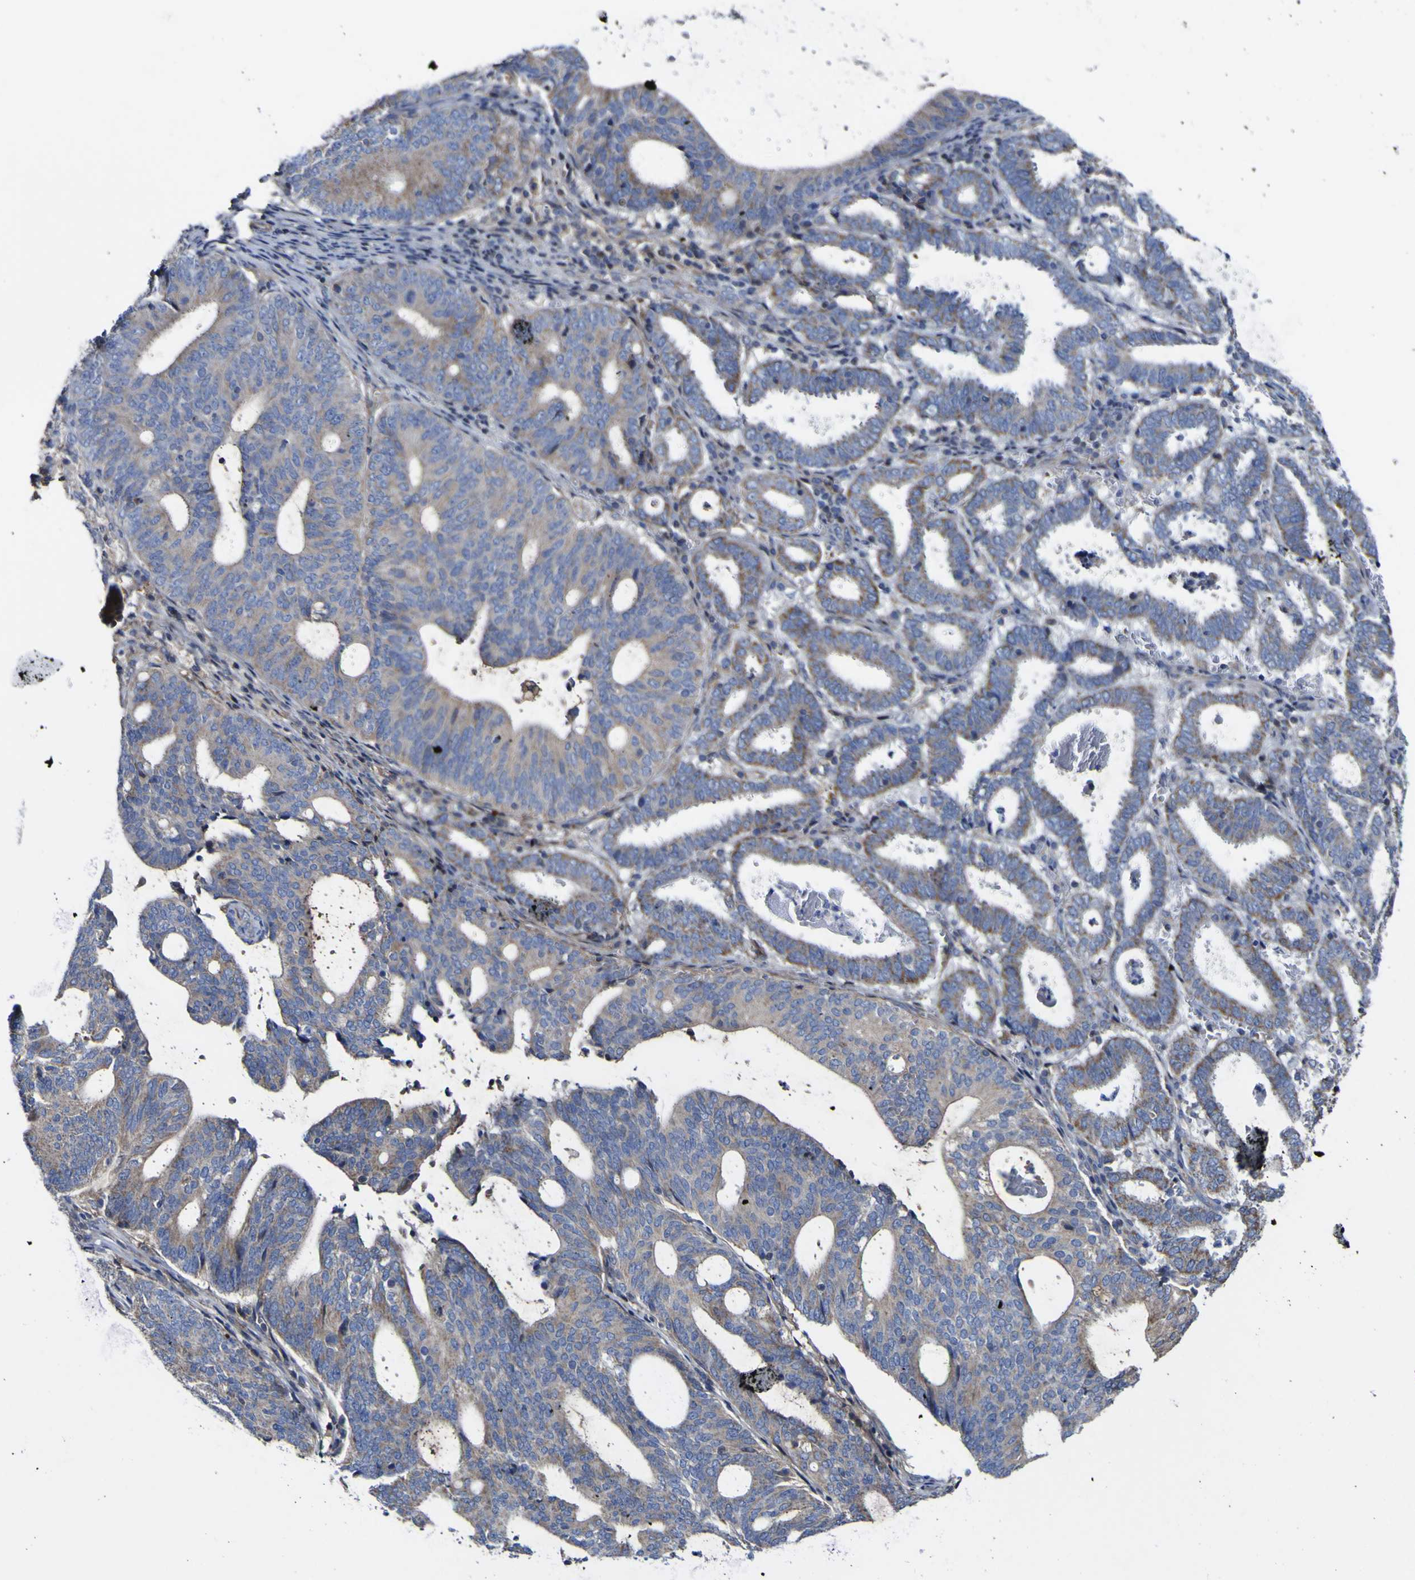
{"staining": {"intensity": "moderate", "quantity": "25%-75%", "location": "cytoplasmic/membranous"}, "tissue": "endometrial cancer", "cell_type": "Tumor cells", "image_type": "cancer", "snomed": [{"axis": "morphology", "description": "Adenocarcinoma, NOS"}, {"axis": "topography", "description": "Uterus"}], "caption": "Brown immunohistochemical staining in human endometrial cancer (adenocarcinoma) shows moderate cytoplasmic/membranous expression in about 25%-75% of tumor cells. (IHC, brightfield microscopy, high magnification).", "gene": "CCDC90B", "patient": {"sex": "female", "age": 83}}